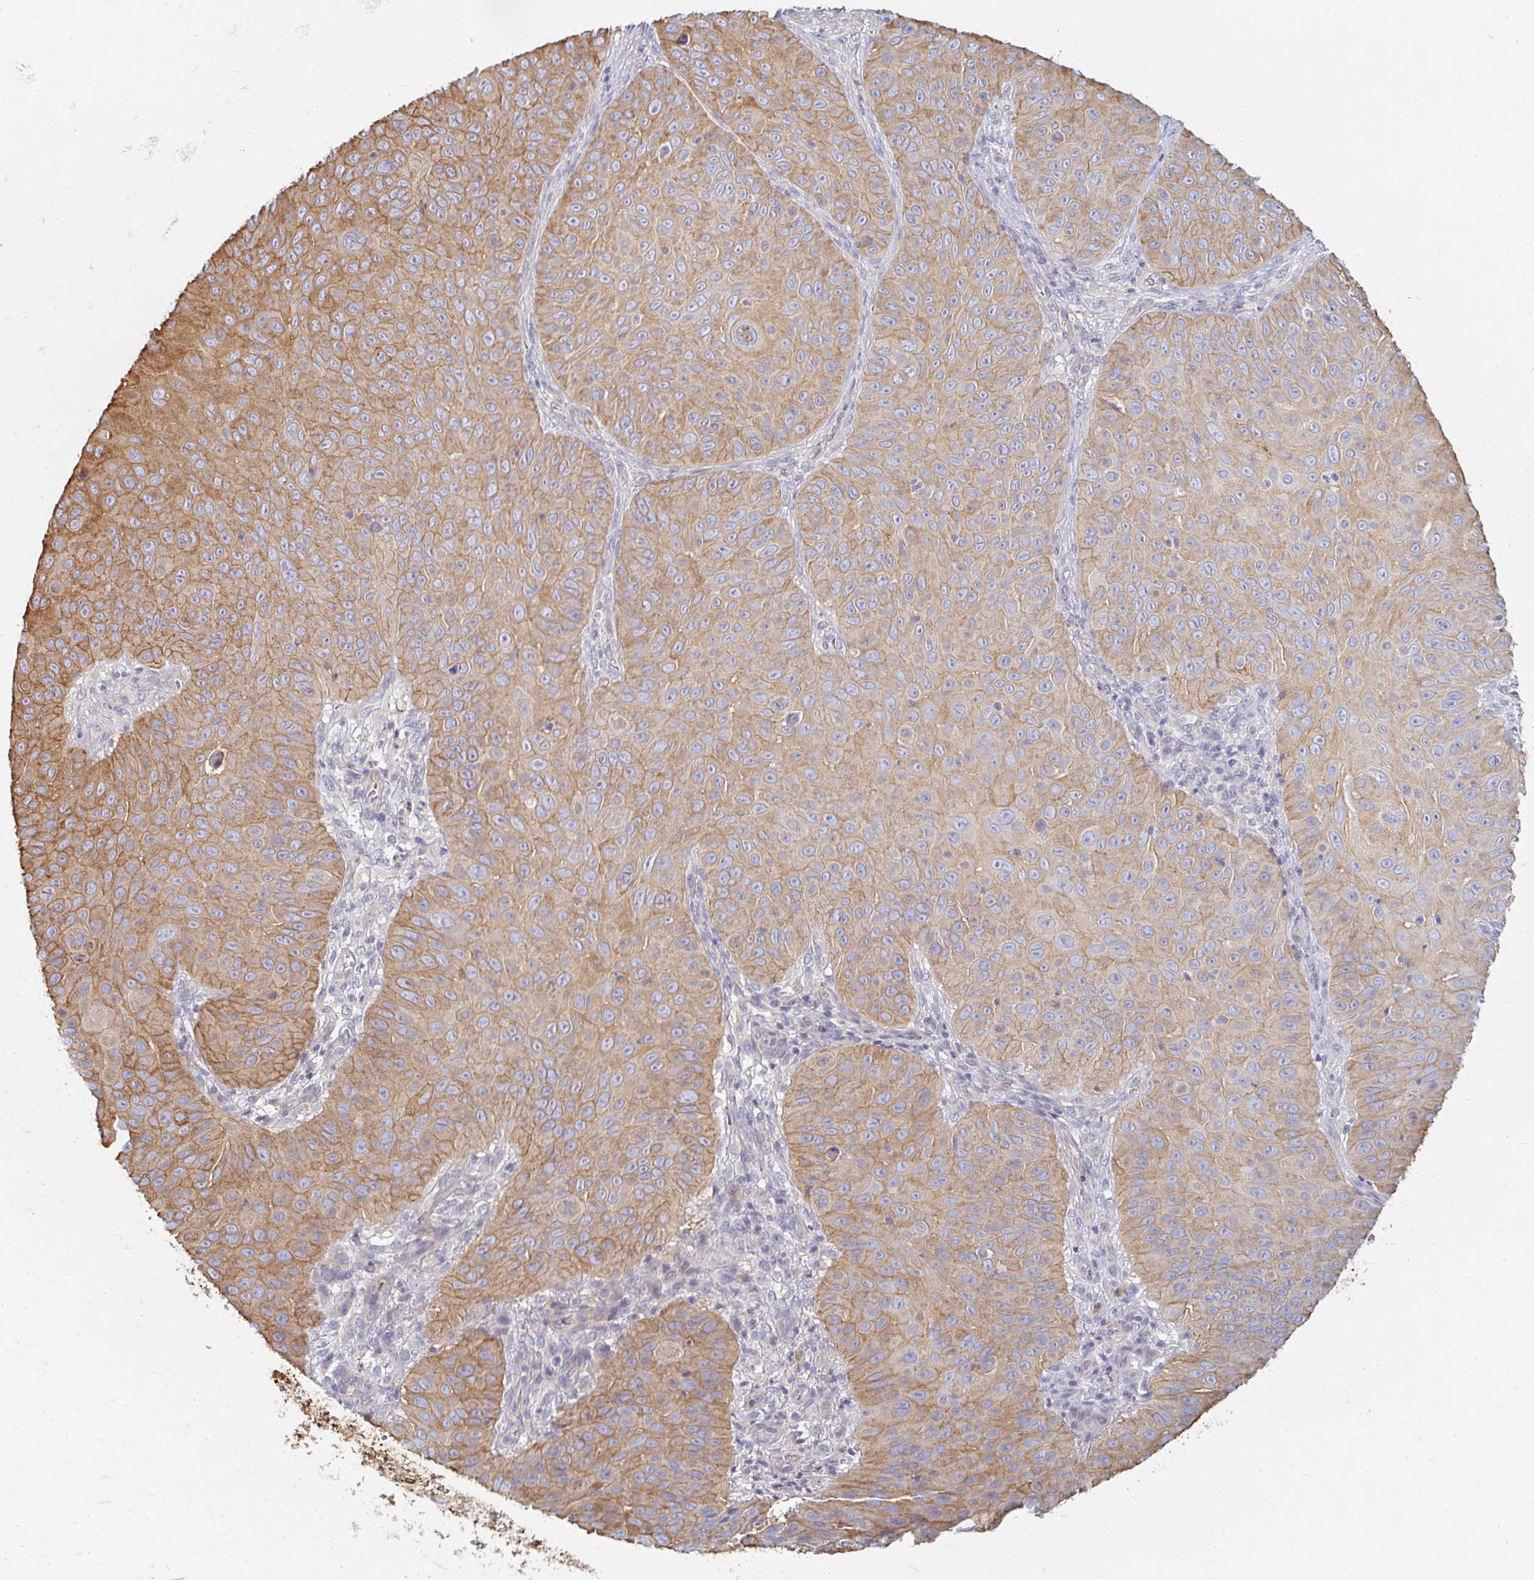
{"staining": {"intensity": "moderate", "quantity": ">75%", "location": "cytoplasmic/membranous"}, "tissue": "skin cancer", "cell_type": "Tumor cells", "image_type": "cancer", "snomed": [{"axis": "morphology", "description": "Squamous cell carcinoma, NOS"}, {"axis": "topography", "description": "Skin"}], "caption": "Brown immunohistochemical staining in human squamous cell carcinoma (skin) shows moderate cytoplasmic/membranous positivity in approximately >75% of tumor cells.", "gene": "MYLK2", "patient": {"sex": "male", "age": 82}}